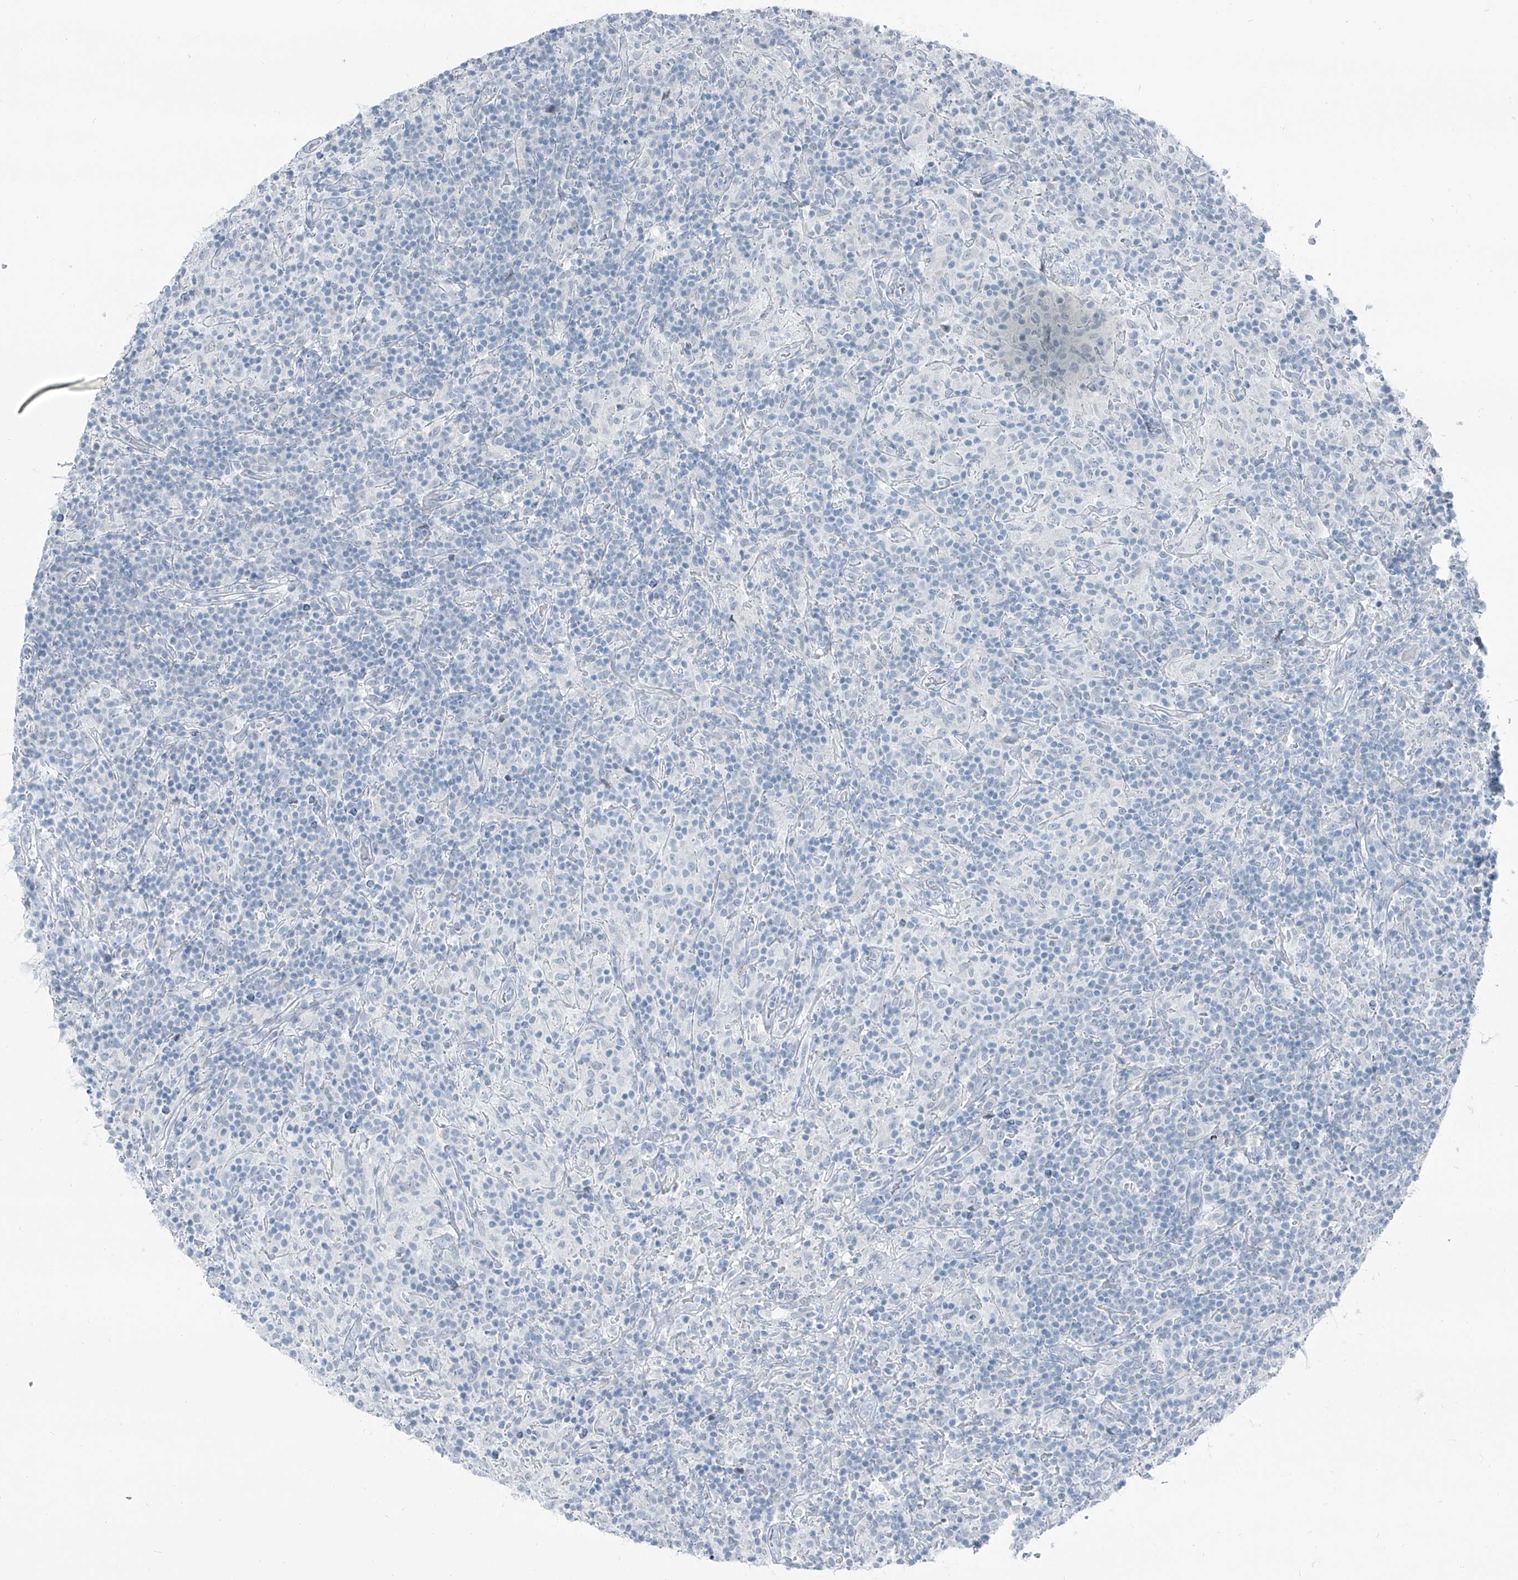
{"staining": {"intensity": "negative", "quantity": "none", "location": "none"}, "tissue": "lymphoma", "cell_type": "Tumor cells", "image_type": "cancer", "snomed": [{"axis": "morphology", "description": "Hodgkin's disease, NOS"}, {"axis": "topography", "description": "Lymph node"}], "caption": "Hodgkin's disease stained for a protein using immunohistochemistry shows no expression tumor cells.", "gene": "RGN", "patient": {"sex": "male", "age": 70}}